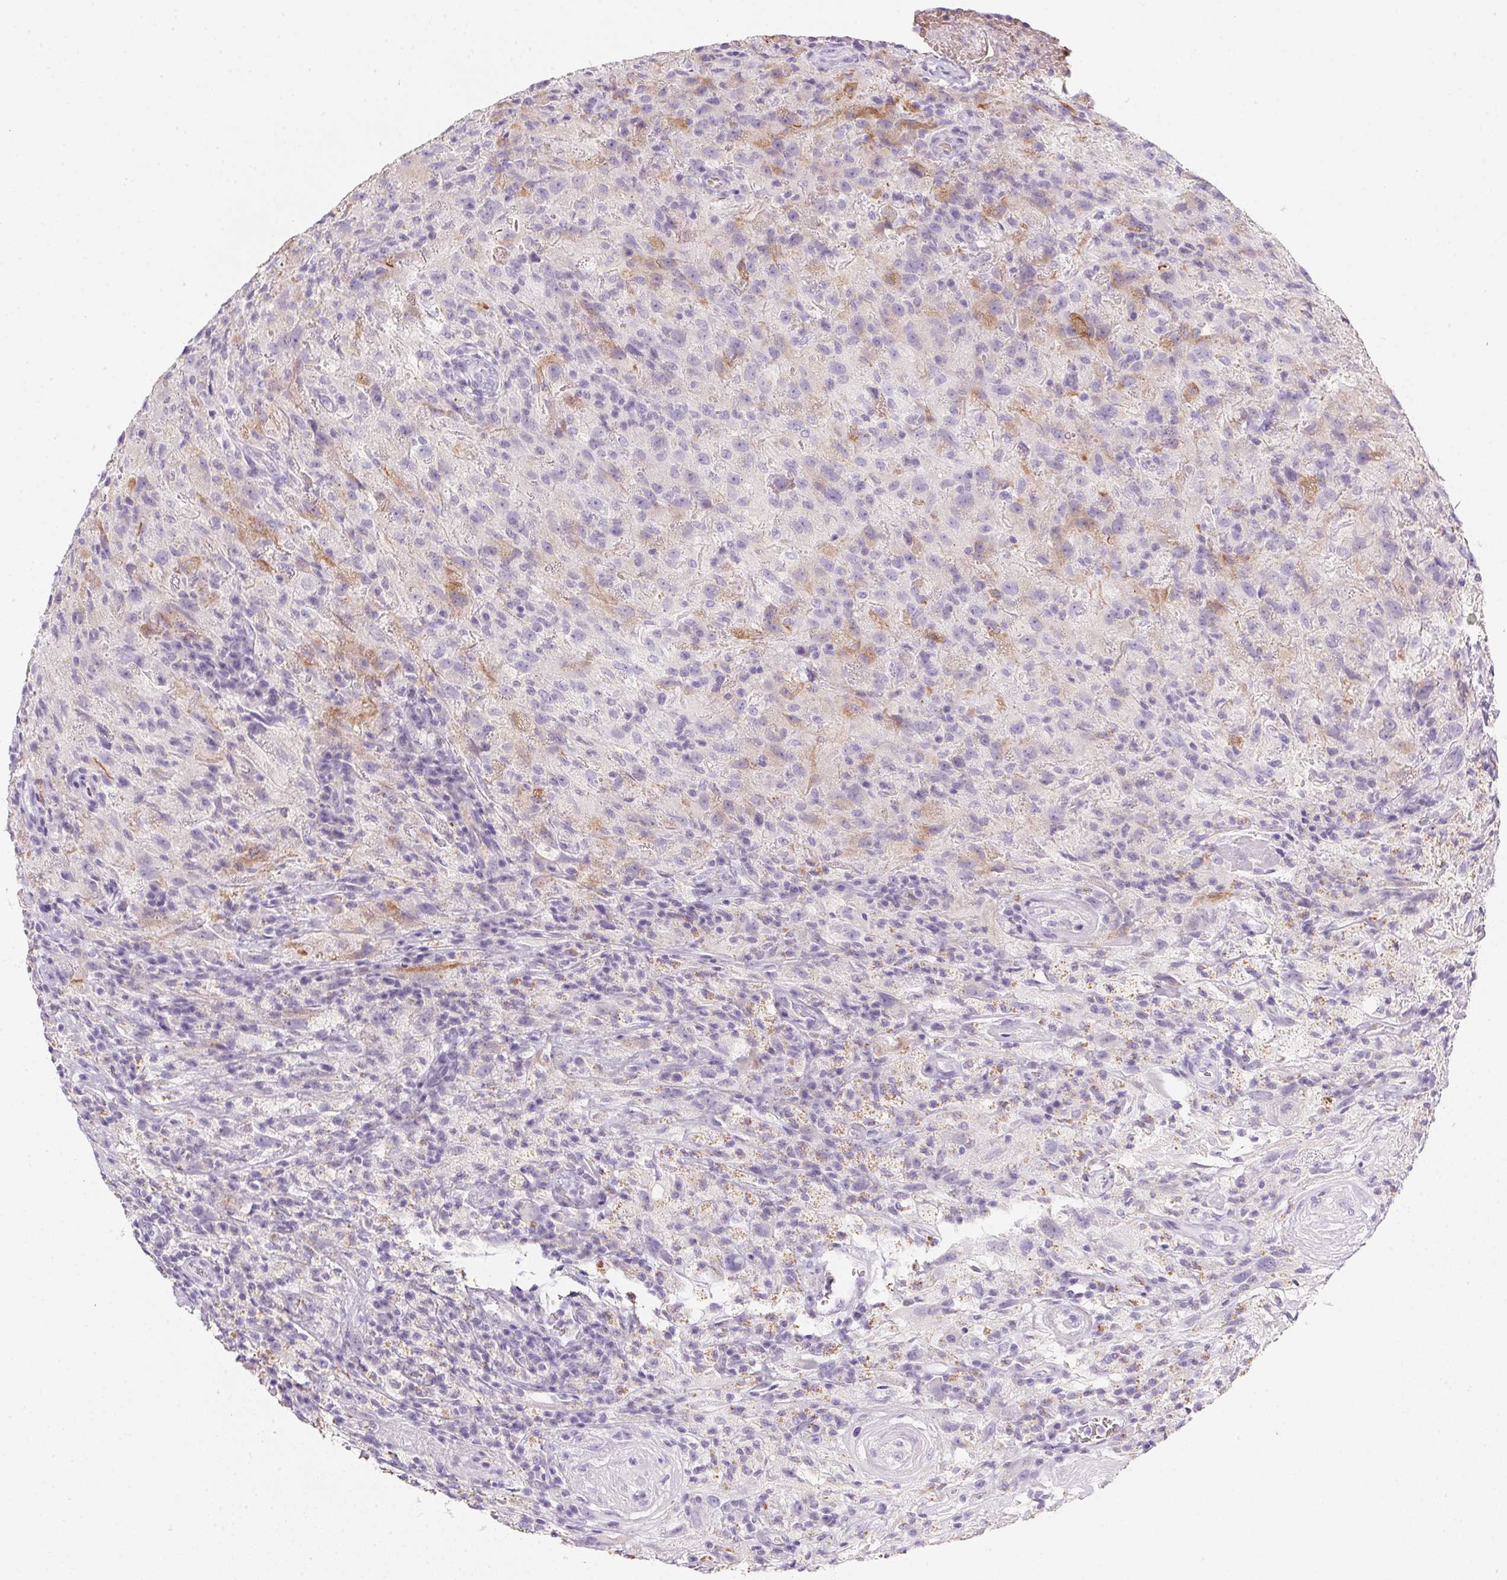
{"staining": {"intensity": "weak", "quantity": "<25%", "location": "cytoplasmic/membranous"}, "tissue": "glioma", "cell_type": "Tumor cells", "image_type": "cancer", "snomed": [{"axis": "morphology", "description": "Glioma, malignant, High grade"}, {"axis": "topography", "description": "Brain"}], "caption": "Immunohistochemistry (IHC) of glioma reveals no staining in tumor cells.", "gene": "DCD", "patient": {"sex": "male", "age": 68}}